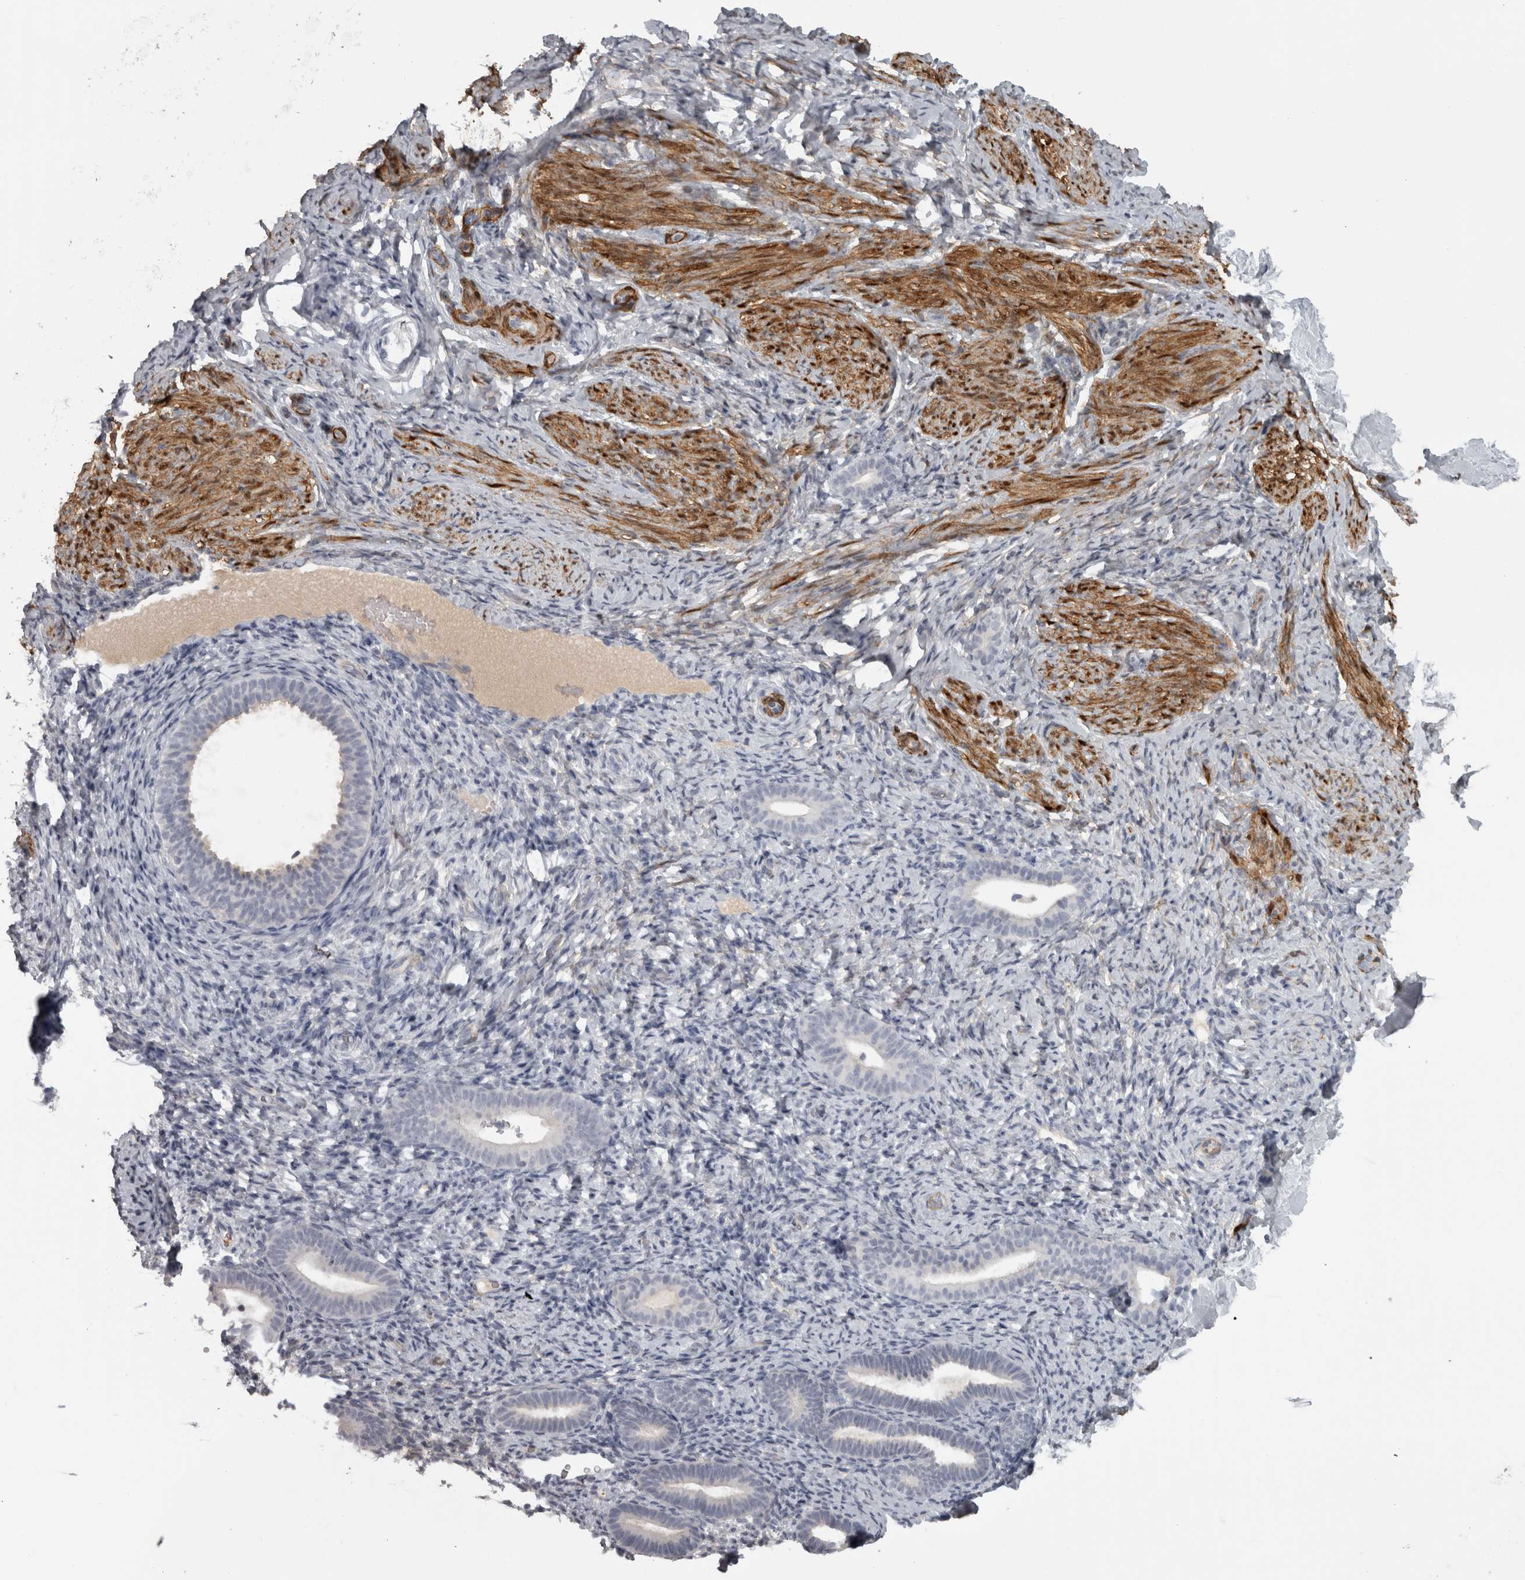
{"staining": {"intensity": "negative", "quantity": "none", "location": "none"}, "tissue": "endometrium", "cell_type": "Cells in endometrial stroma", "image_type": "normal", "snomed": [{"axis": "morphology", "description": "Normal tissue, NOS"}, {"axis": "topography", "description": "Endometrium"}], "caption": "An image of endometrium stained for a protein exhibits no brown staining in cells in endometrial stroma.", "gene": "PPP1R12B", "patient": {"sex": "female", "age": 51}}